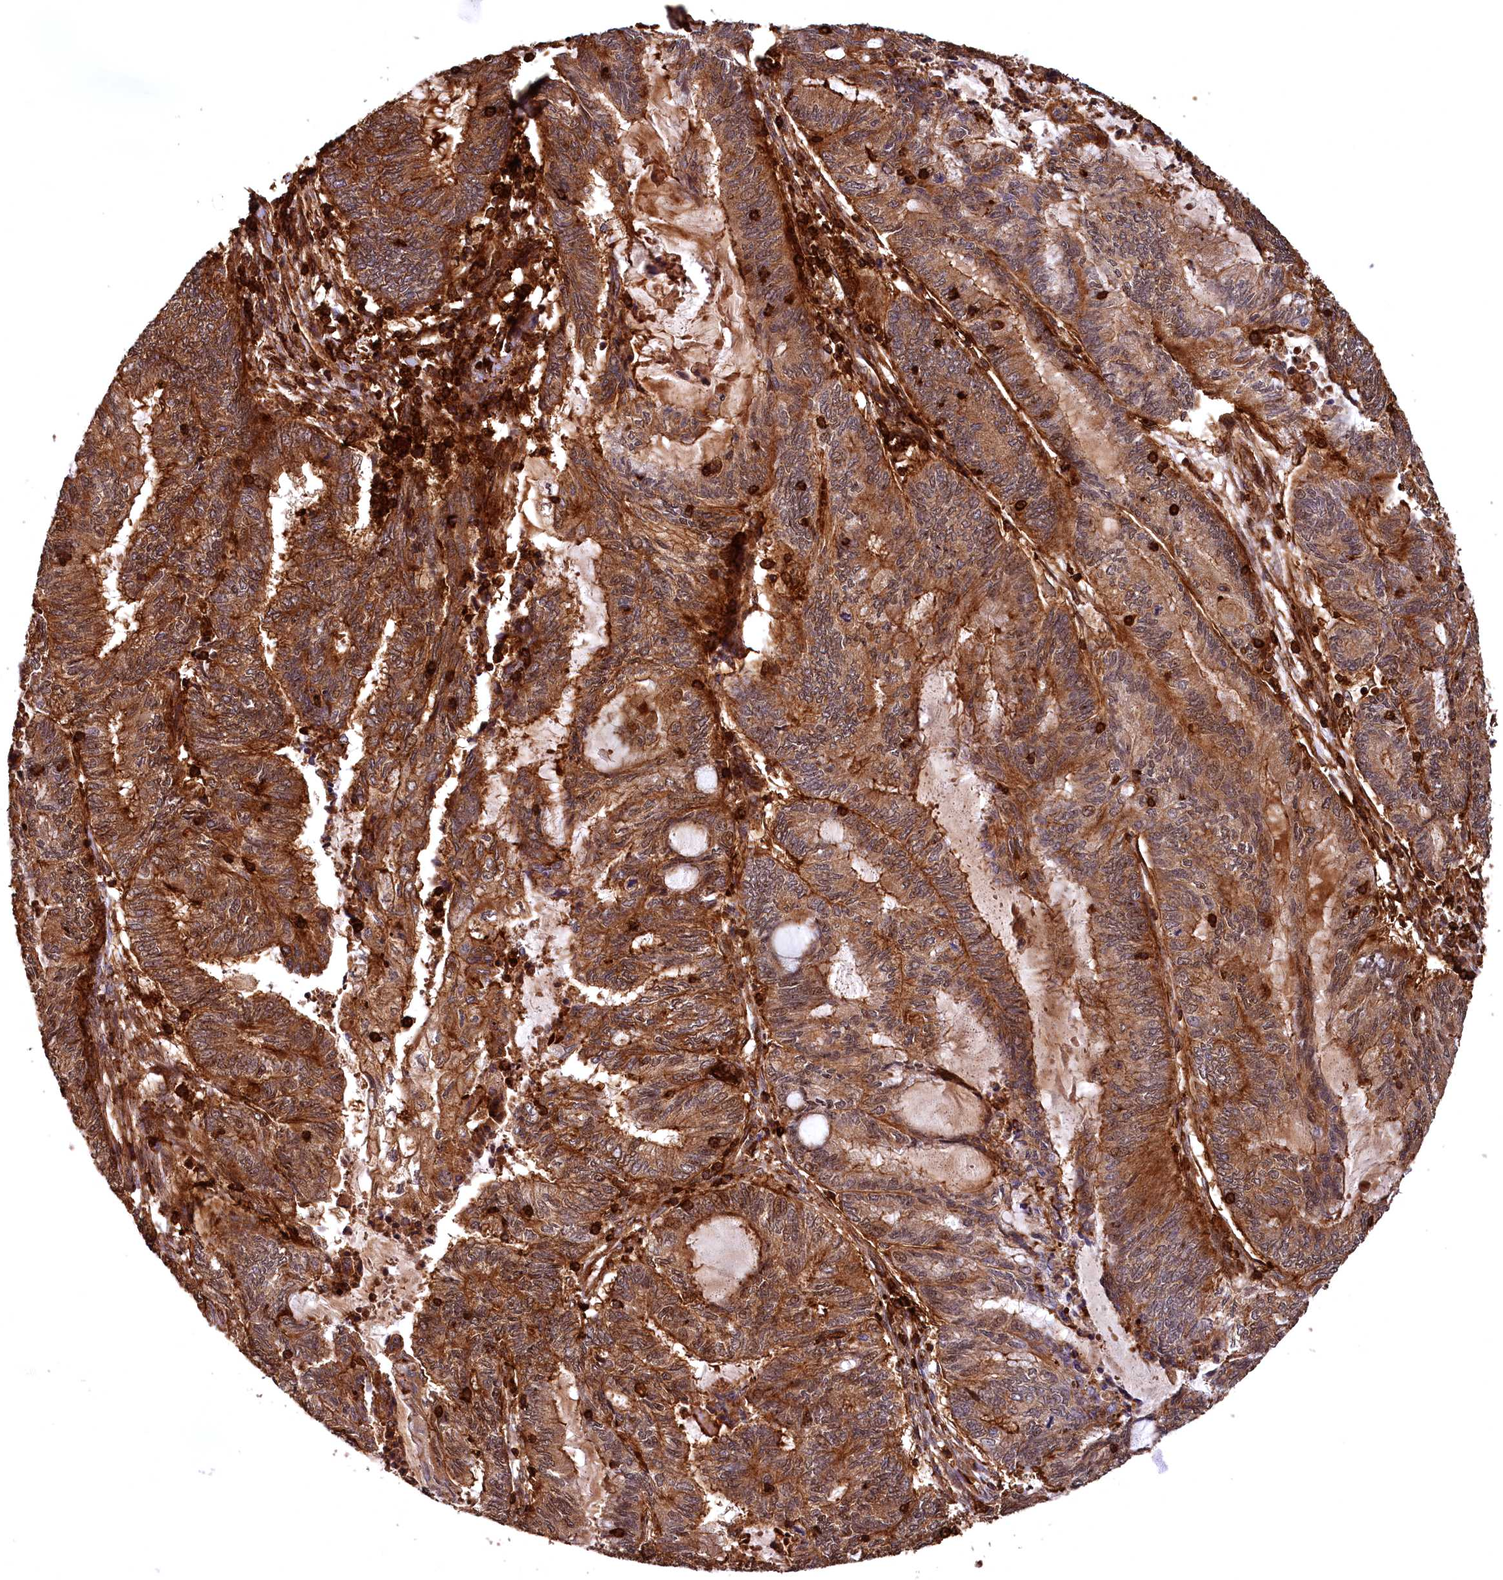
{"staining": {"intensity": "strong", "quantity": "25%-75%", "location": "cytoplasmic/membranous"}, "tissue": "endometrial cancer", "cell_type": "Tumor cells", "image_type": "cancer", "snomed": [{"axis": "morphology", "description": "Adenocarcinoma, NOS"}, {"axis": "topography", "description": "Uterus"}, {"axis": "topography", "description": "Endometrium"}], "caption": "DAB immunohistochemical staining of human endometrial cancer reveals strong cytoplasmic/membranous protein positivity in about 25%-75% of tumor cells.", "gene": "STUB1", "patient": {"sex": "female", "age": 70}}